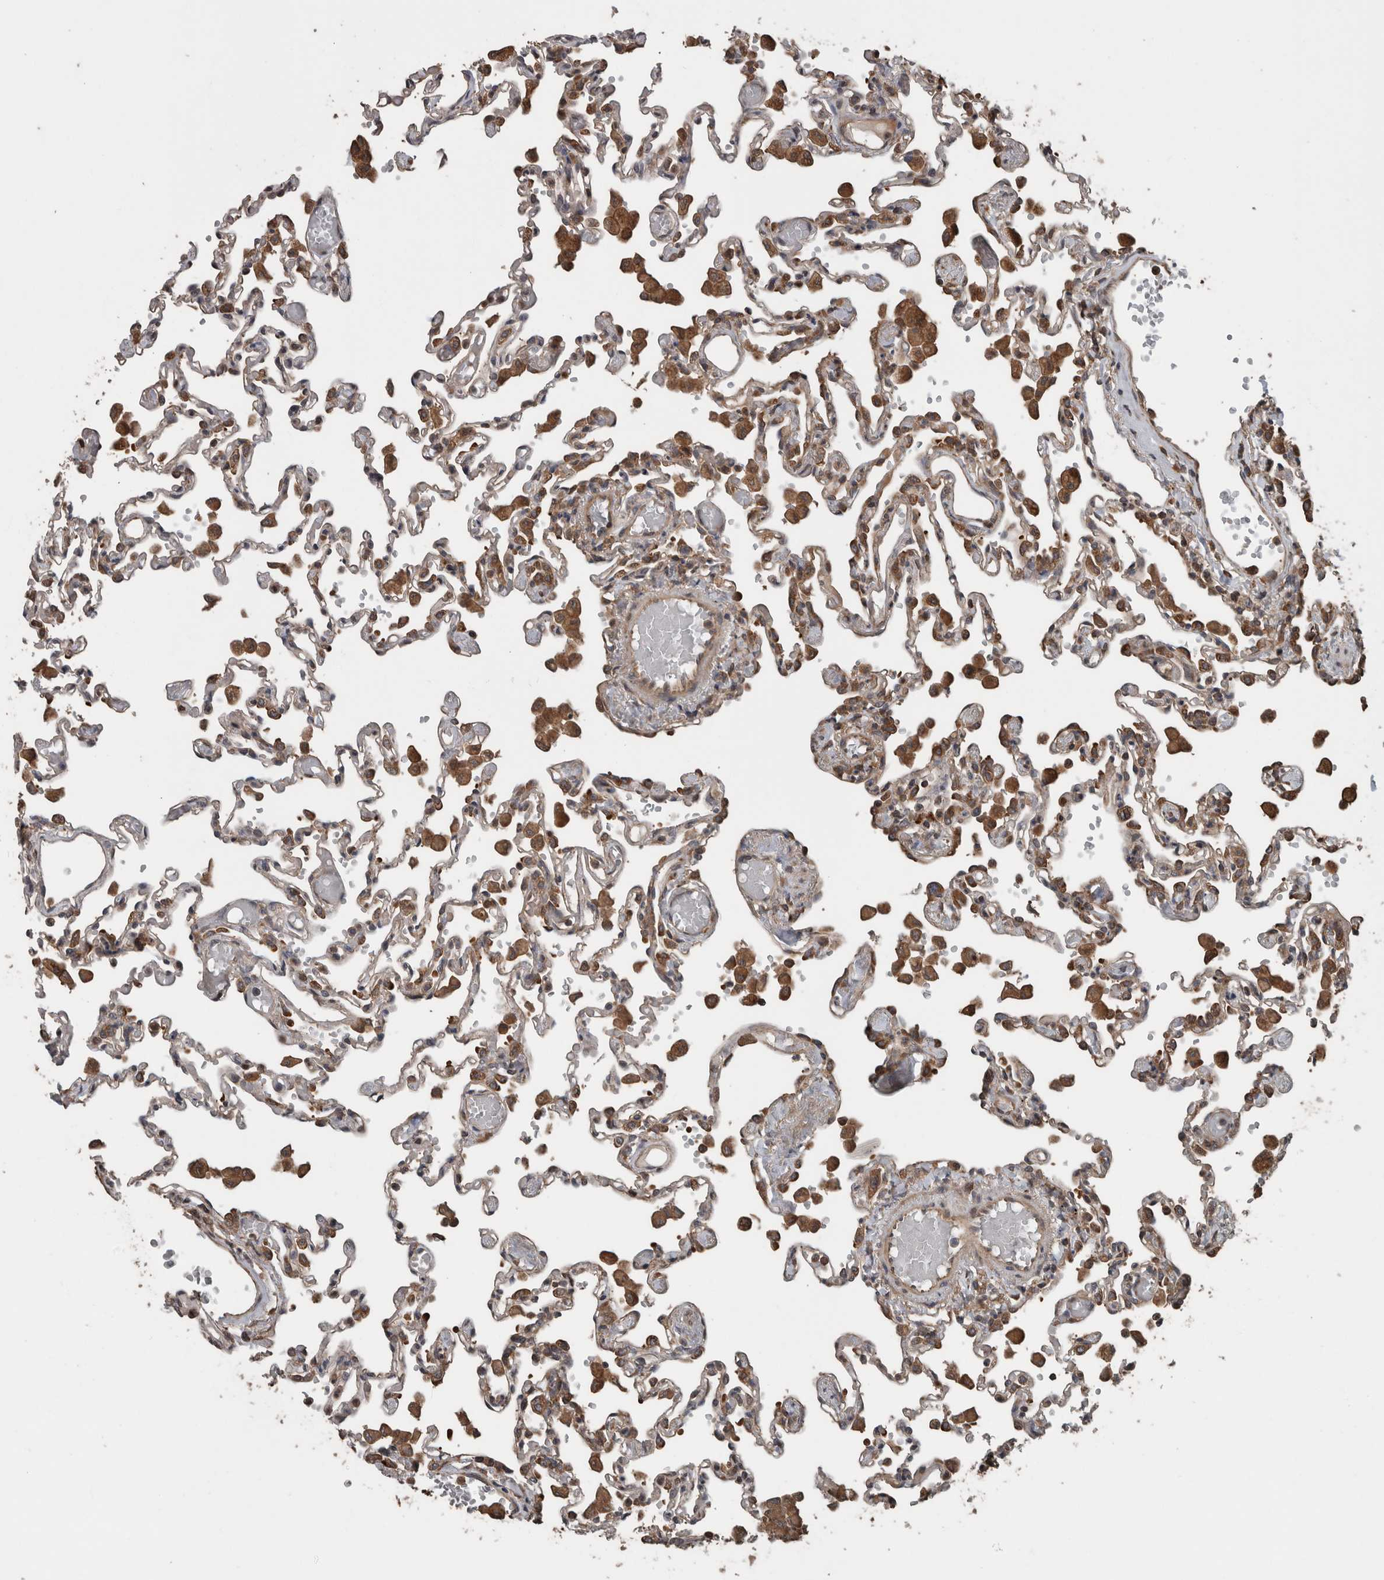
{"staining": {"intensity": "moderate", "quantity": "25%-75%", "location": "cytoplasmic/membranous"}, "tissue": "lung", "cell_type": "Alveolar cells", "image_type": "normal", "snomed": [{"axis": "morphology", "description": "Normal tissue, NOS"}, {"axis": "topography", "description": "Bronchus"}, {"axis": "topography", "description": "Lung"}], "caption": "Immunohistochemistry (DAB (3,3'-diaminobenzidine)) staining of normal human lung reveals moderate cytoplasmic/membranous protein staining in approximately 25%-75% of alveolar cells. (Stains: DAB in brown, nuclei in blue, Microscopy: brightfield microscopy at high magnification).", "gene": "RIOK3", "patient": {"sex": "female", "age": 49}}